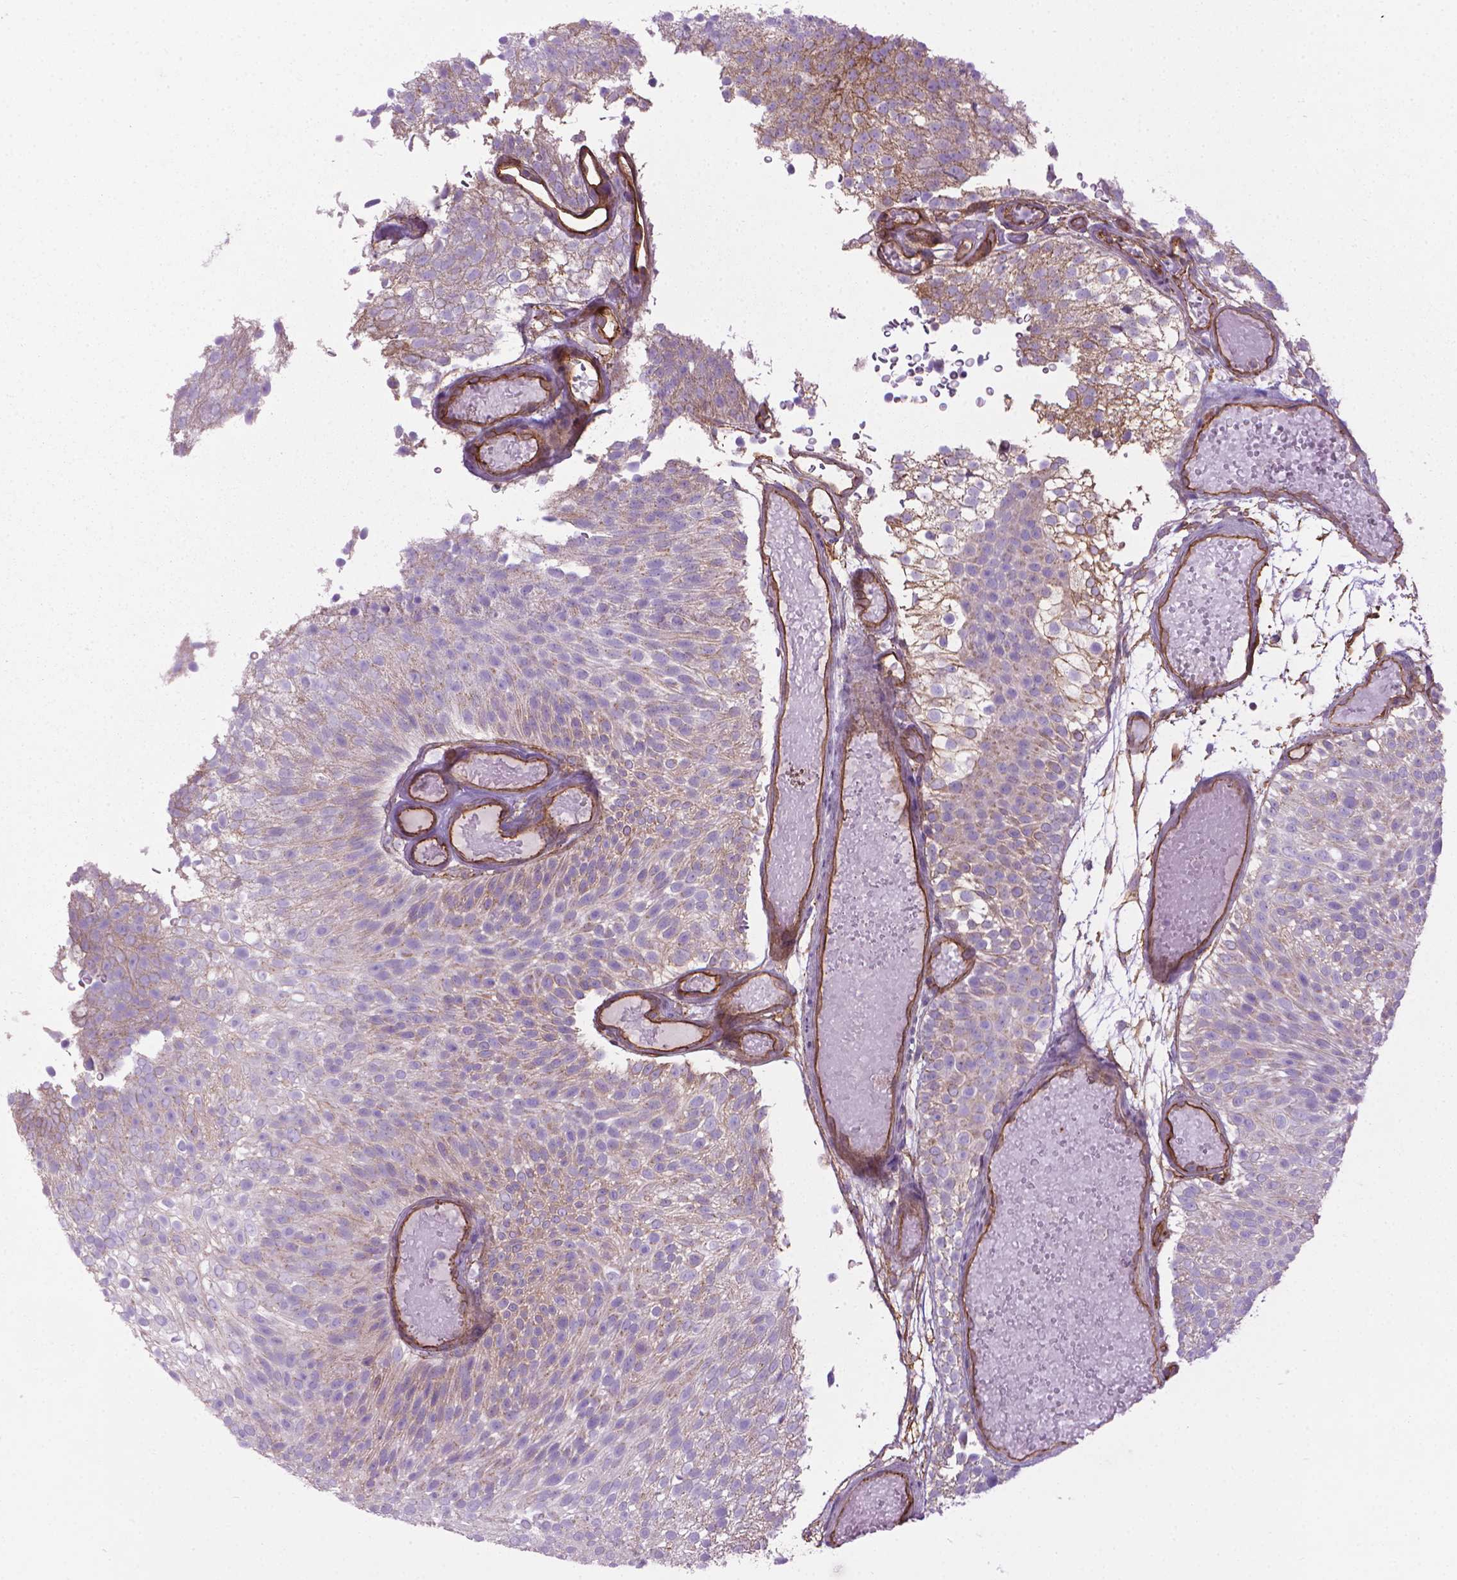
{"staining": {"intensity": "weak", "quantity": "<25%", "location": "cytoplasmic/membranous"}, "tissue": "urothelial cancer", "cell_type": "Tumor cells", "image_type": "cancer", "snomed": [{"axis": "morphology", "description": "Urothelial carcinoma, Low grade"}, {"axis": "topography", "description": "Urinary bladder"}], "caption": "The micrograph displays no significant expression in tumor cells of urothelial cancer.", "gene": "TENT5A", "patient": {"sex": "male", "age": 78}}